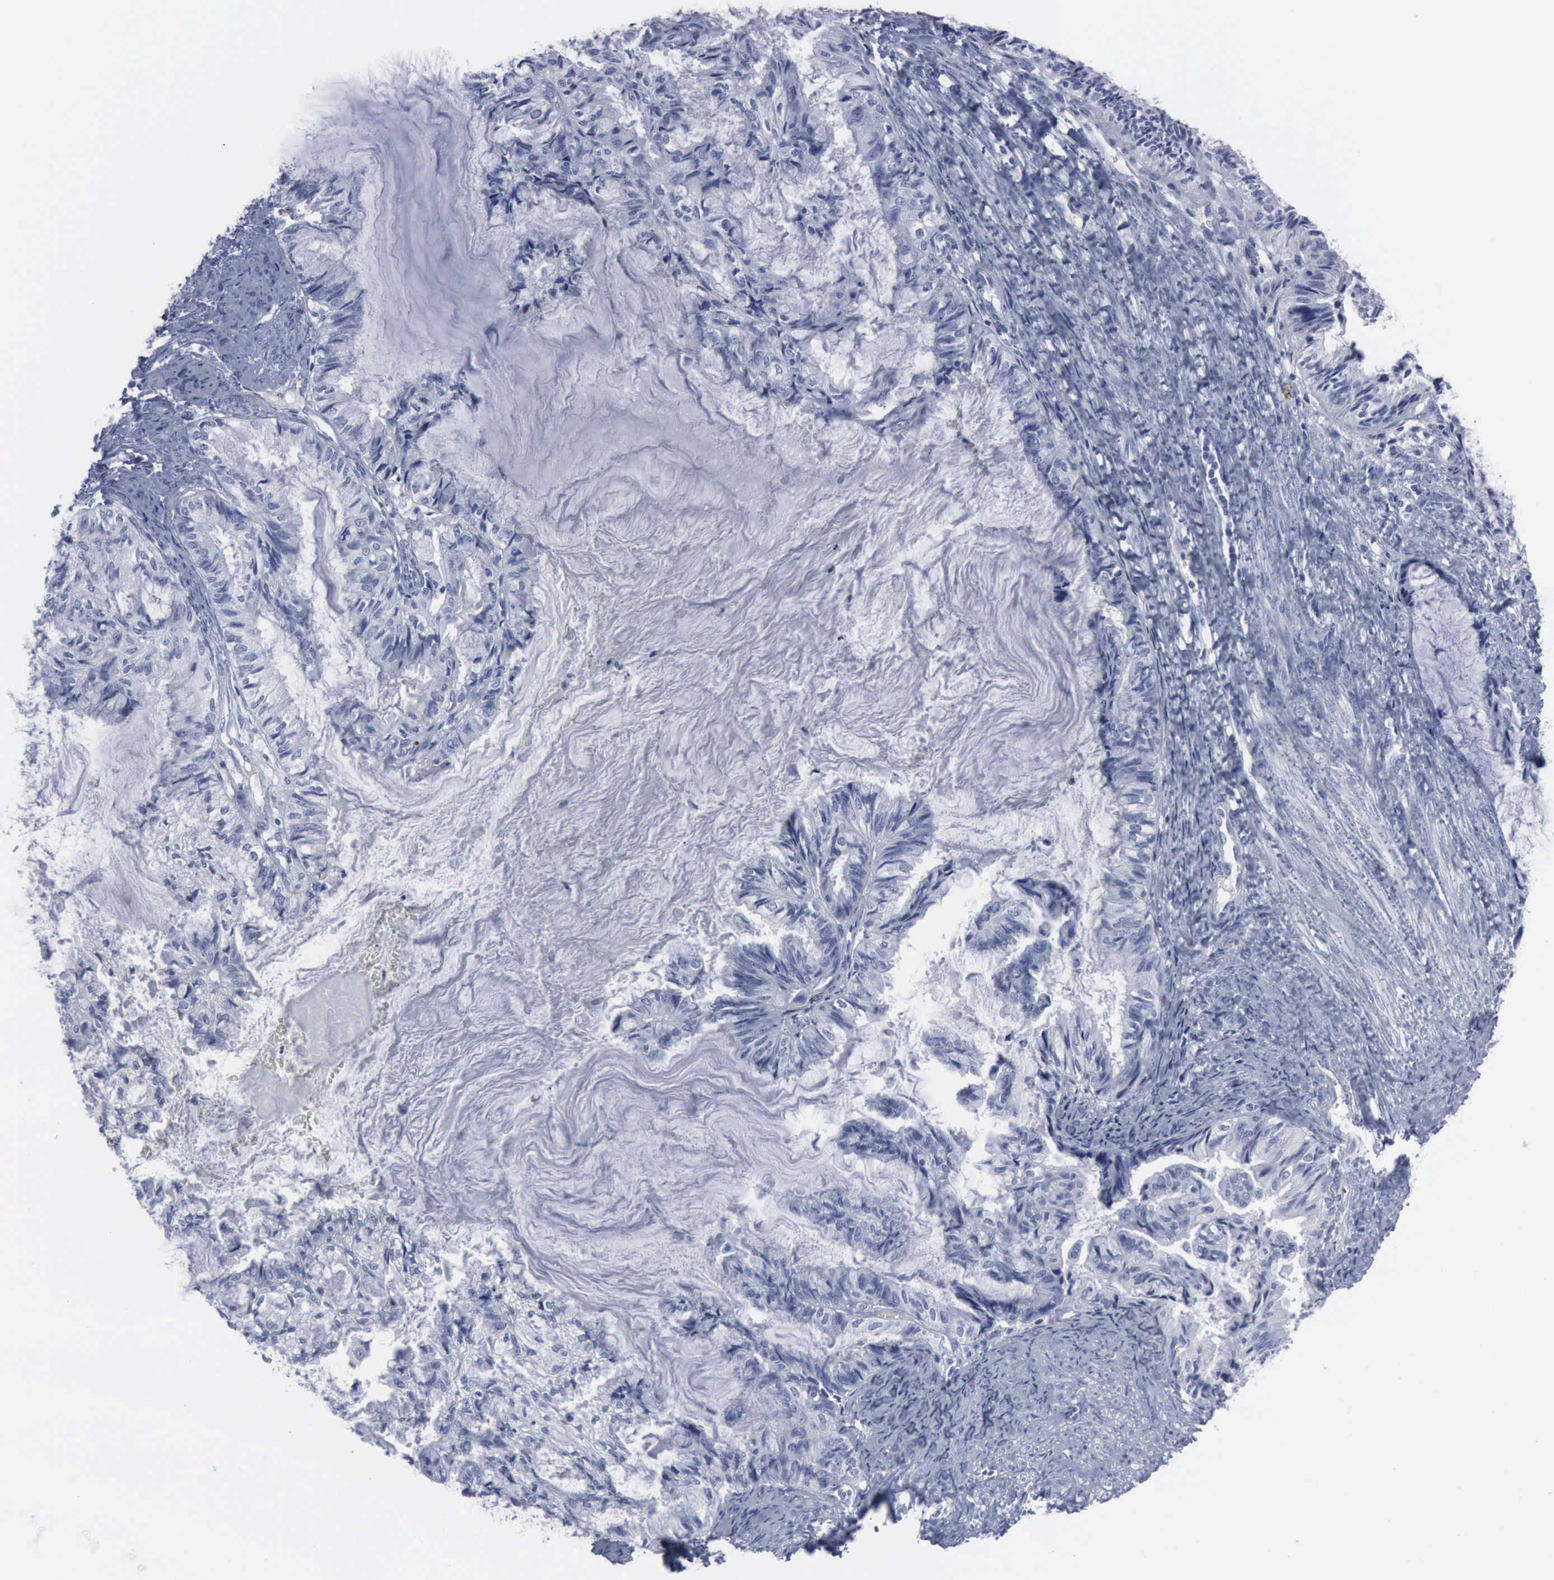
{"staining": {"intensity": "negative", "quantity": "none", "location": "none"}, "tissue": "endometrial cancer", "cell_type": "Tumor cells", "image_type": "cancer", "snomed": [{"axis": "morphology", "description": "Adenocarcinoma, NOS"}, {"axis": "topography", "description": "Endometrium"}], "caption": "There is no significant staining in tumor cells of endometrial cancer.", "gene": "VCAM1", "patient": {"sex": "female", "age": 86}}